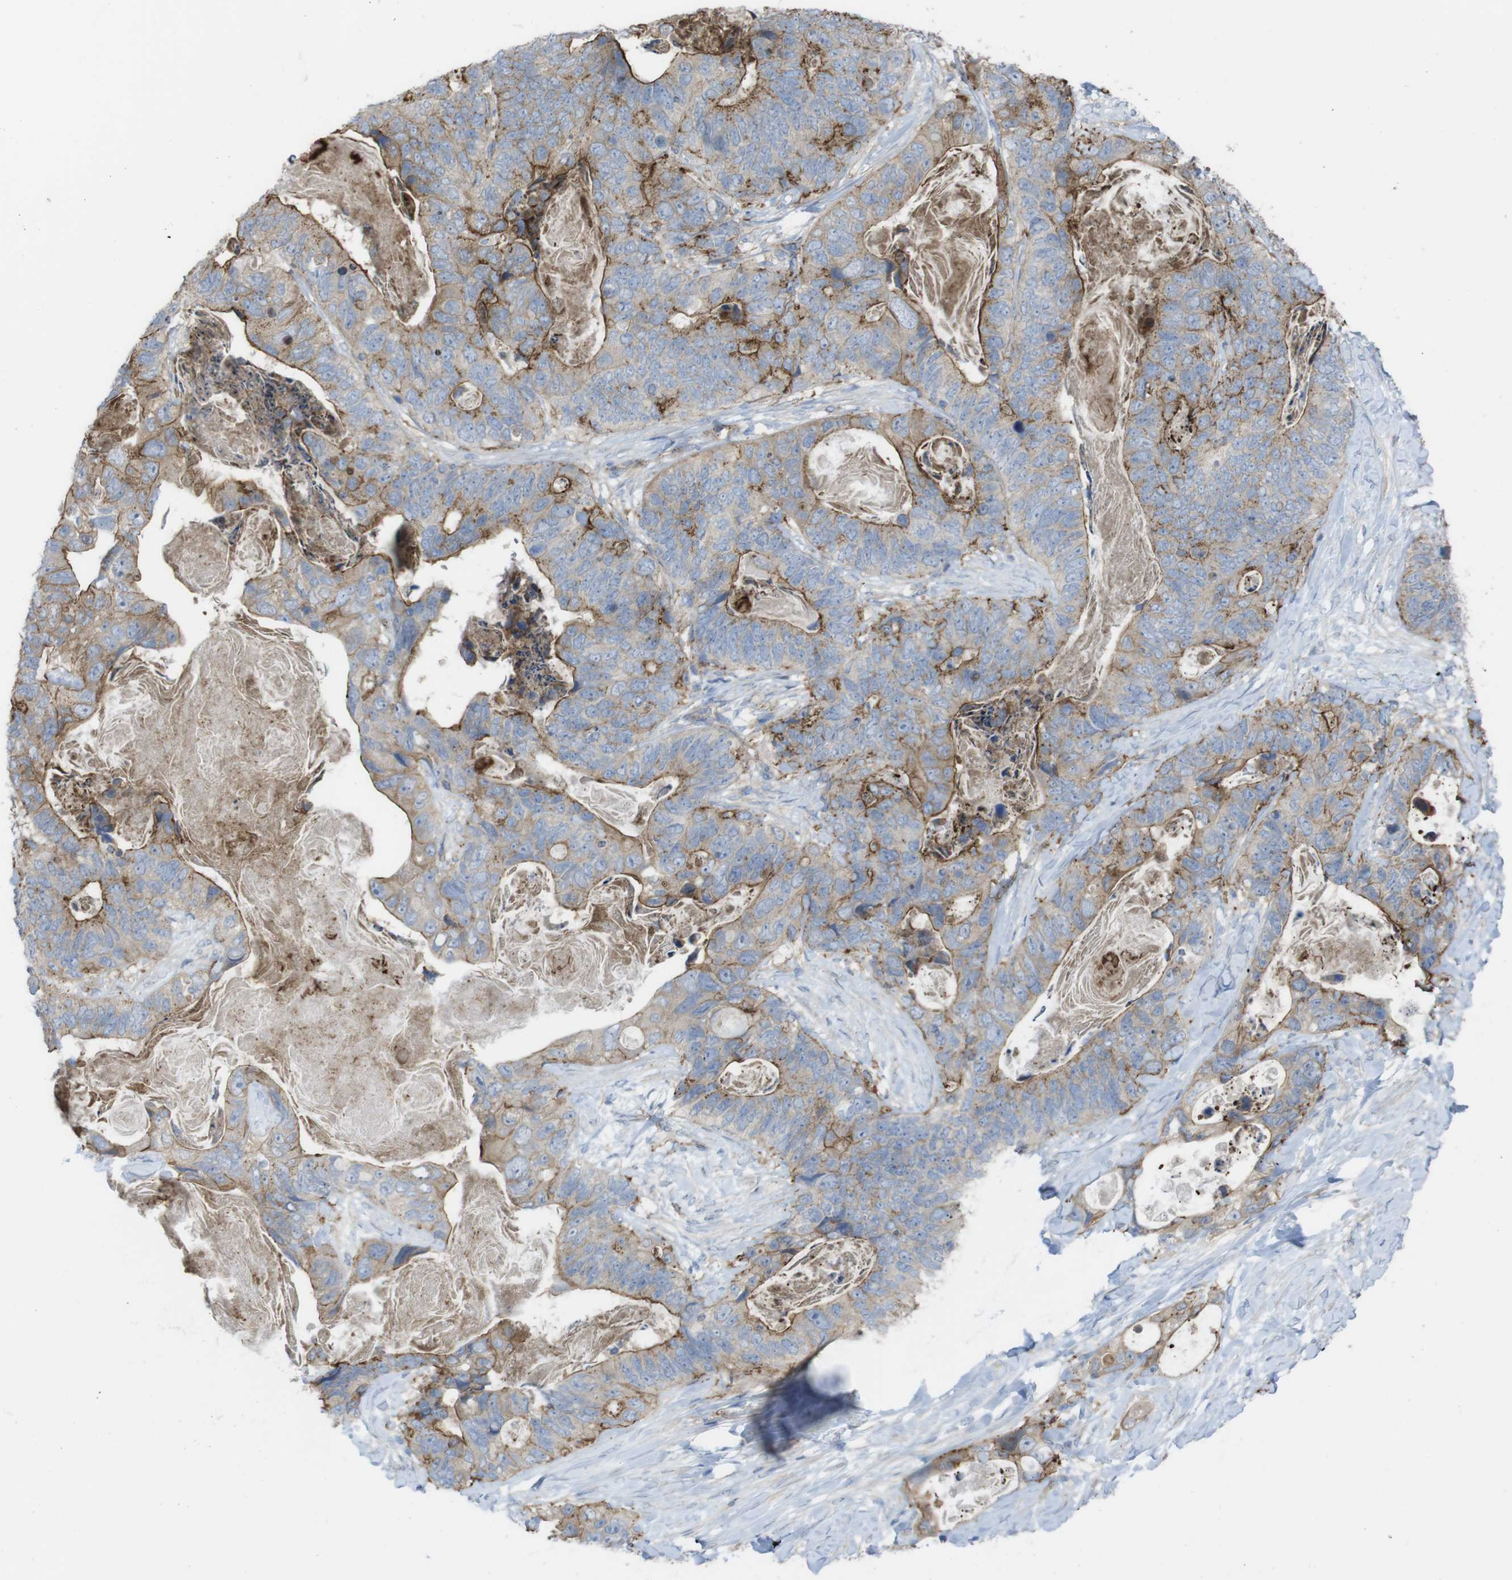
{"staining": {"intensity": "moderate", "quantity": ">75%", "location": "cytoplasmic/membranous"}, "tissue": "stomach cancer", "cell_type": "Tumor cells", "image_type": "cancer", "snomed": [{"axis": "morphology", "description": "Adenocarcinoma, NOS"}, {"axis": "topography", "description": "Stomach"}], "caption": "A high-resolution image shows immunohistochemistry (IHC) staining of stomach adenocarcinoma, which demonstrates moderate cytoplasmic/membranous staining in about >75% of tumor cells.", "gene": "PREX2", "patient": {"sex": "female", "age": 89}}